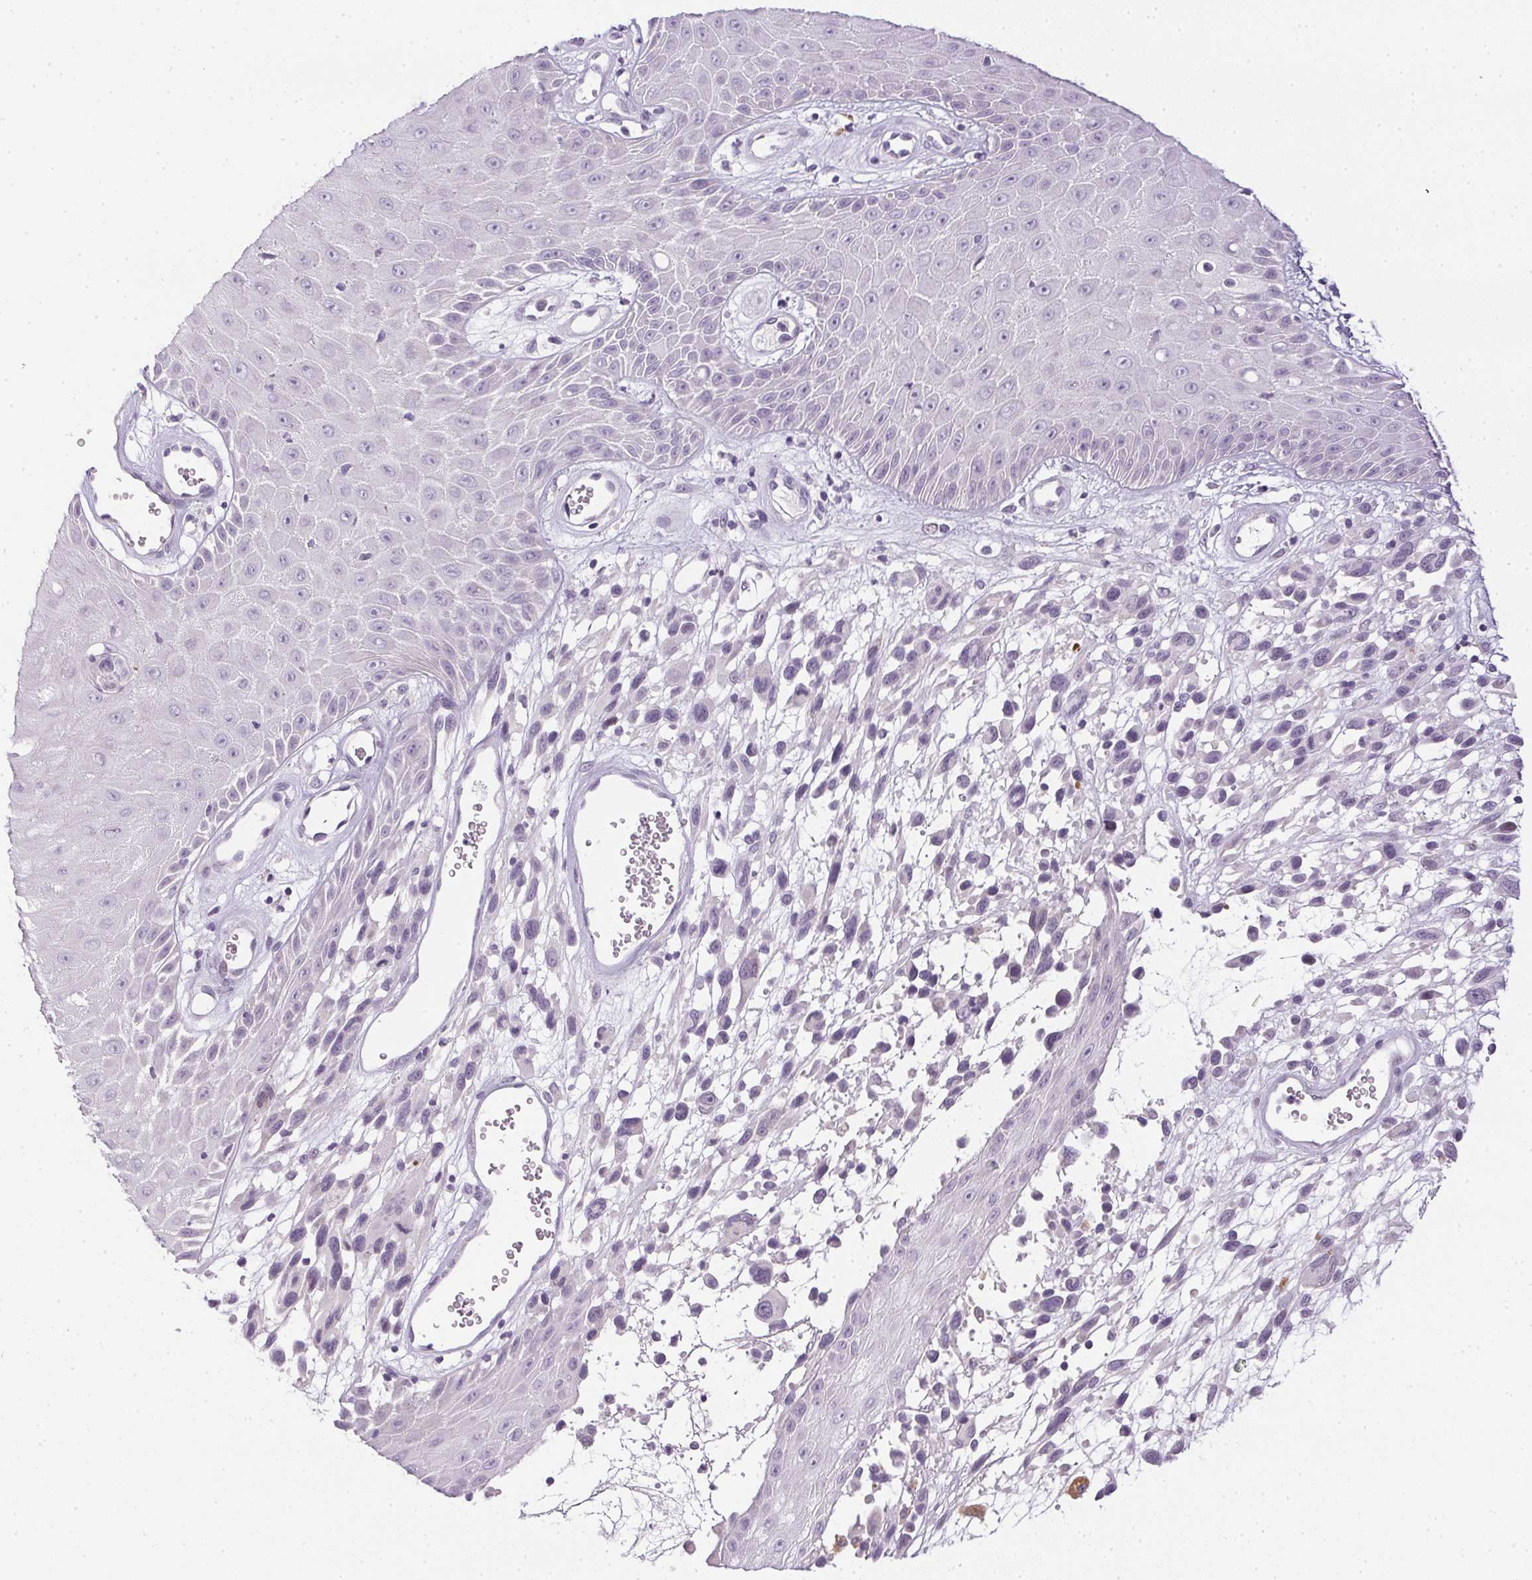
{"staining": {"intensity": "negative", "quantity": "none", "location": "none"}, "tissue": "melanoma", "cell_type": "Tumor cells", "image_type": "cancer", "snomed": [{"axis": "morphology", "description": "Malignant melanoma, NOS"}, {"axis": "topography", "description": "Skin"}], "caption": "This photomicrograph is of melanoma stained with immunohistochemistry (IHC) to label a protein in brown with the nuclei are counter-stained blue. There is no expression in tumor cells. The staining was performed using DAB (3,3'-diaminobenzidine) to visualize the protein expression in brown, while the nuclei were stained in blue with hematoxylin (Magnification: 20x).", "gene": "GSDMC", "patient": {"sex": "male", "age": 68}}